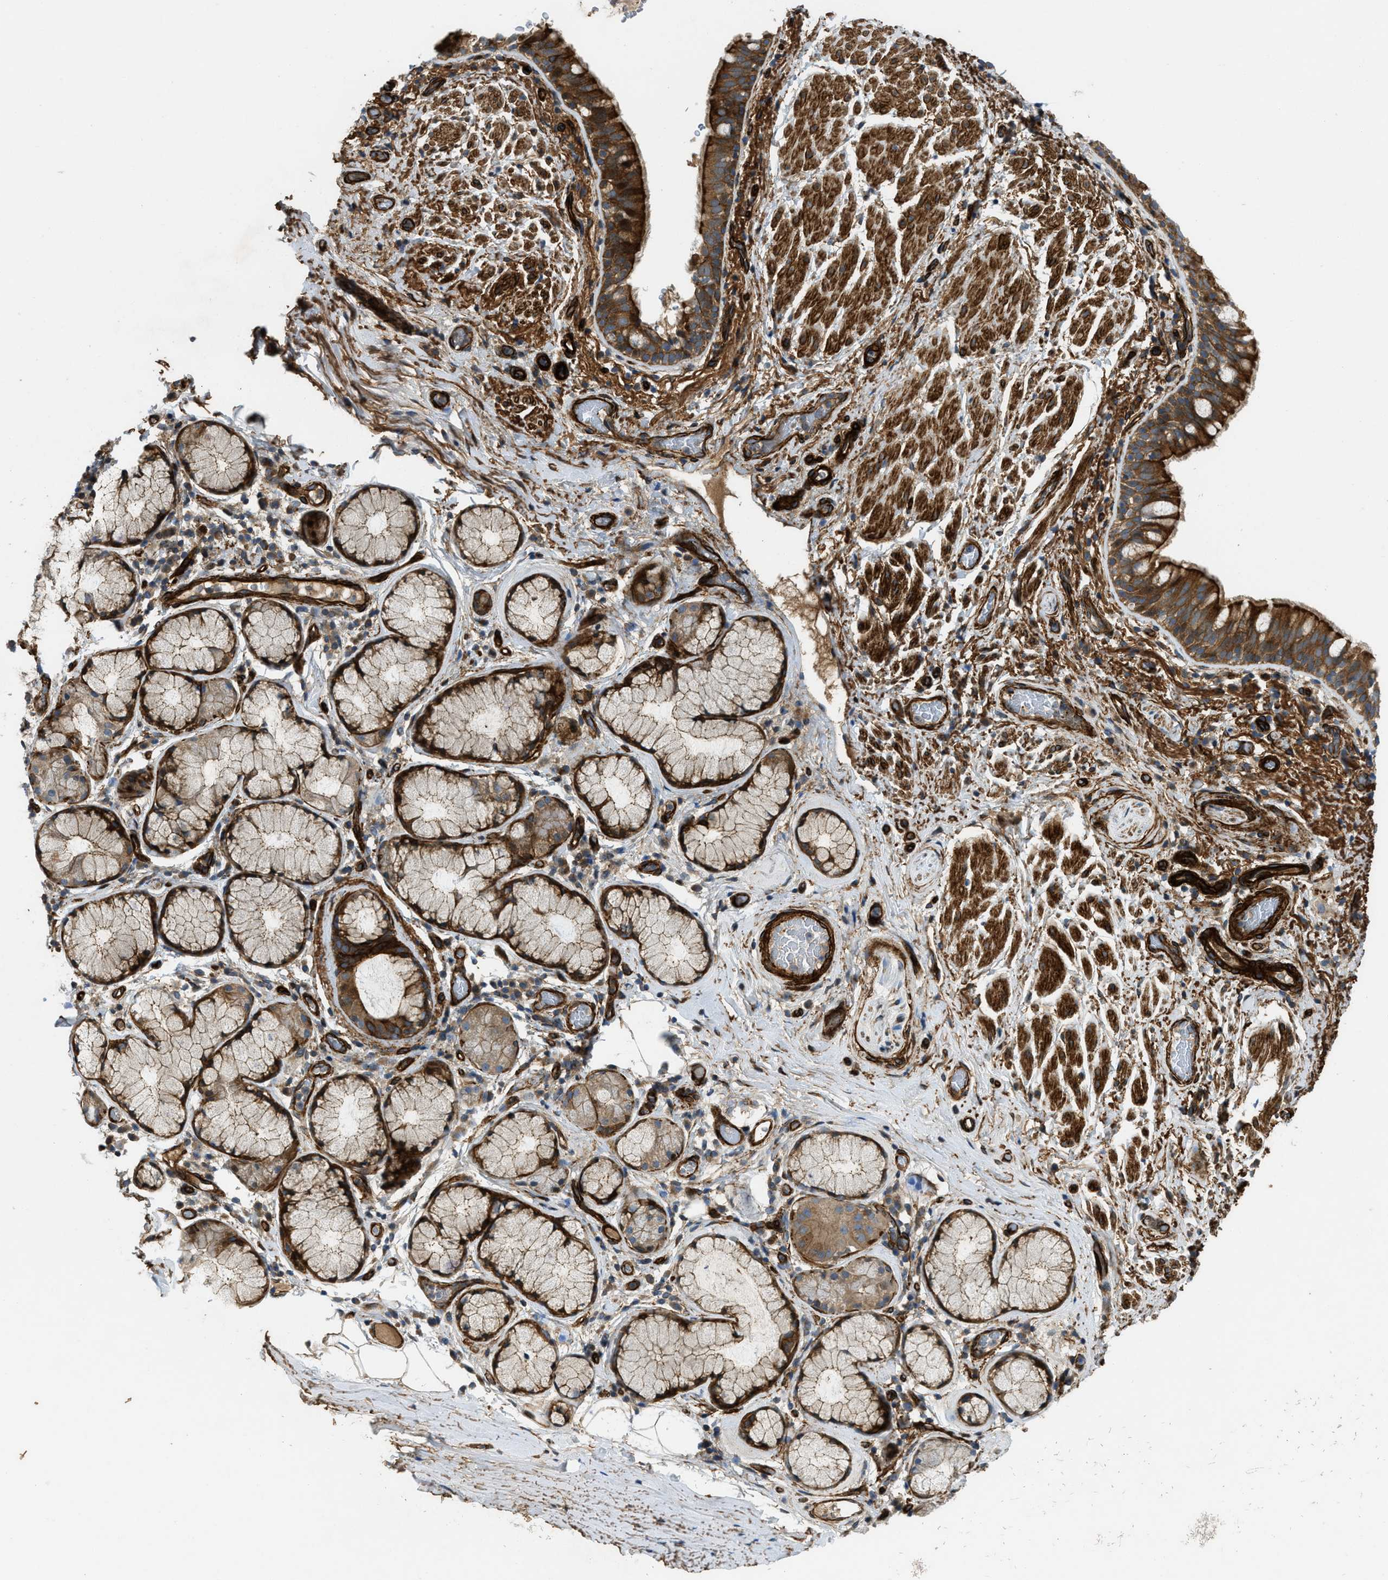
{"staining": {"intensity": "strong", "quantity": ">75%", "location": "cytoplasmic/membranous"}, "tissue": "bronchus", "cell_type": "Respiratory epithelial cells", "image_type": "normal", "snomed": [{"axis": "morphology", "description": "Normal tissue, NOS"}, {"axis": "morphology", "description": "Inflammation, NOS"}, {"axis": "topography", "description": "Cartilage tissue"}, {"axis": "topography", "description": "Bronchus"}], "caption": "Bronchus stained with DAB immunohistochemistry (IHC) displays high levels of strong cytoplasmic/membranous staining in about >75% of respiratory epithelial cells.", "gene": "NYNRIN", "patient": {"sex": "male", "age": 77}}